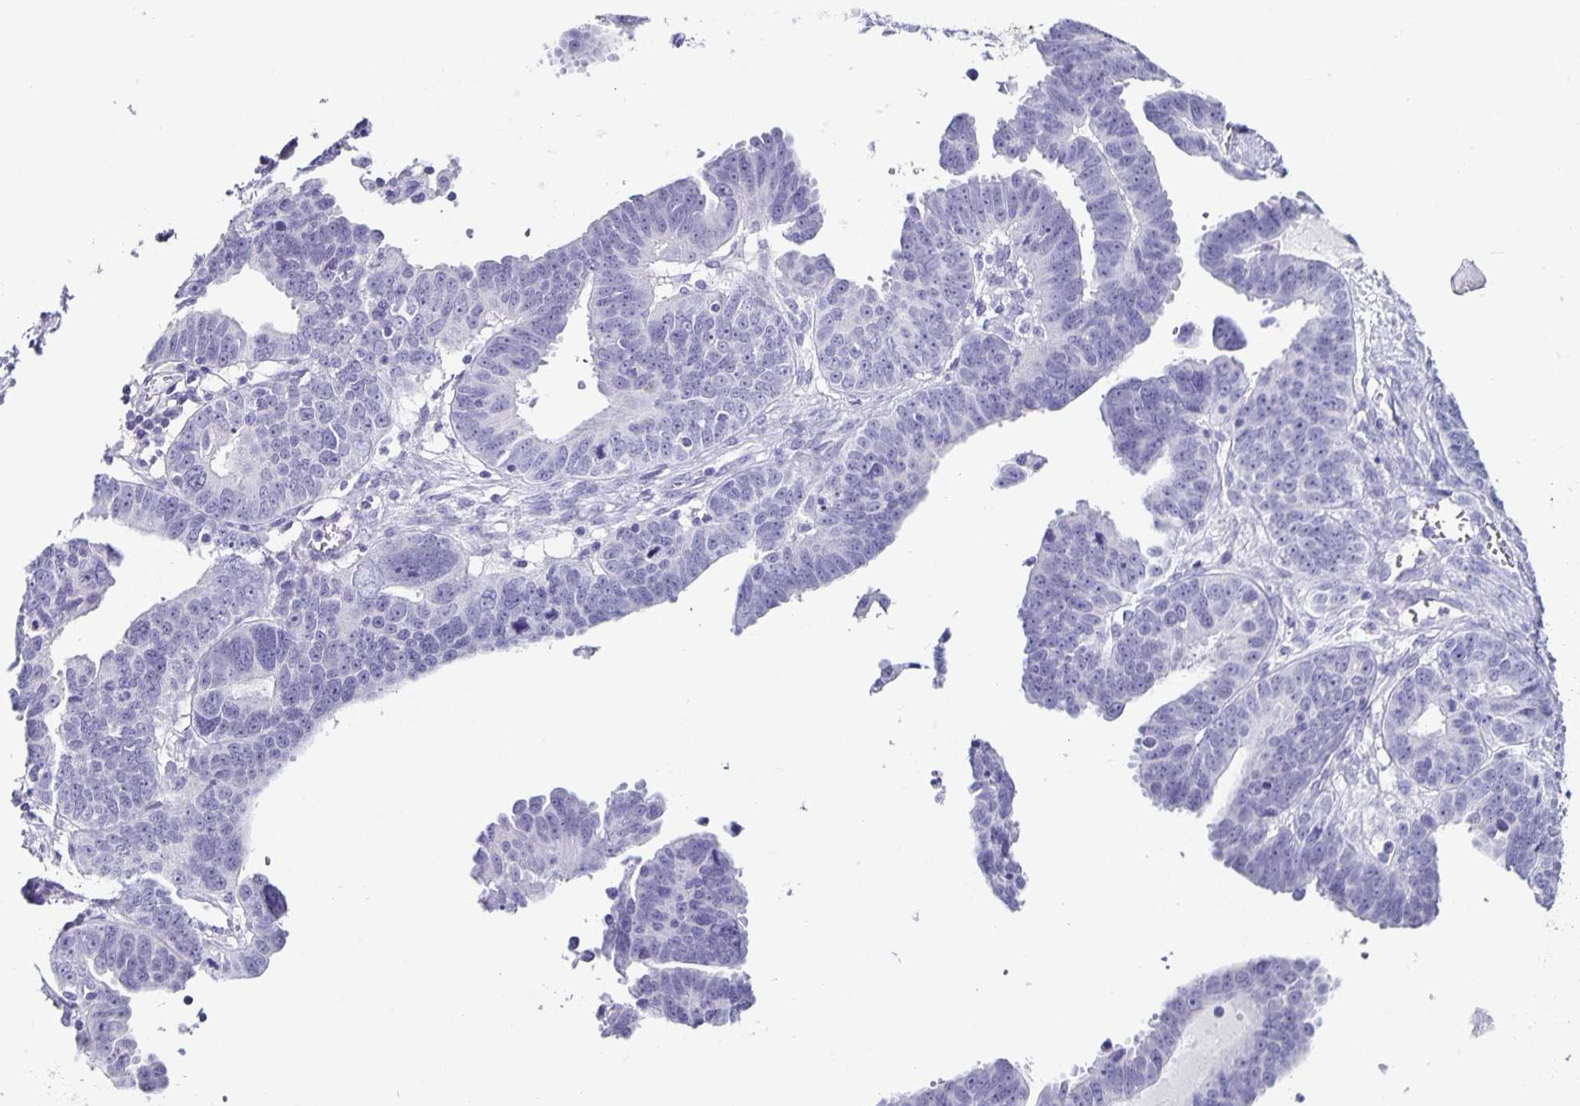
{"staining": {"intensity": "negative", "quantity": "none", "location": "none"}, "tissue": "ovarian cancer", "cell_type": "Tumor cells", "image_type": "cancer", "snomed": [{"axis": "morphology", "description": "Carcinoma, endometroid"}, {"axis": "morphology", "description": "Cystadenocarcinoma, serous, NOS"}, {"axis": "topography", "description": "Ovary"}], "caption": "The immunohistochemistry micrograph has no significant staining in tumor cells of serous cystadenocarcinoma (ovarian) tissue. (DAB (3,3'-diaminobenzidine) immunohistochemistry with hematoxylin counter stain).", "gene": "CHGA", "patient": {"sex": "female", "age": 45}}